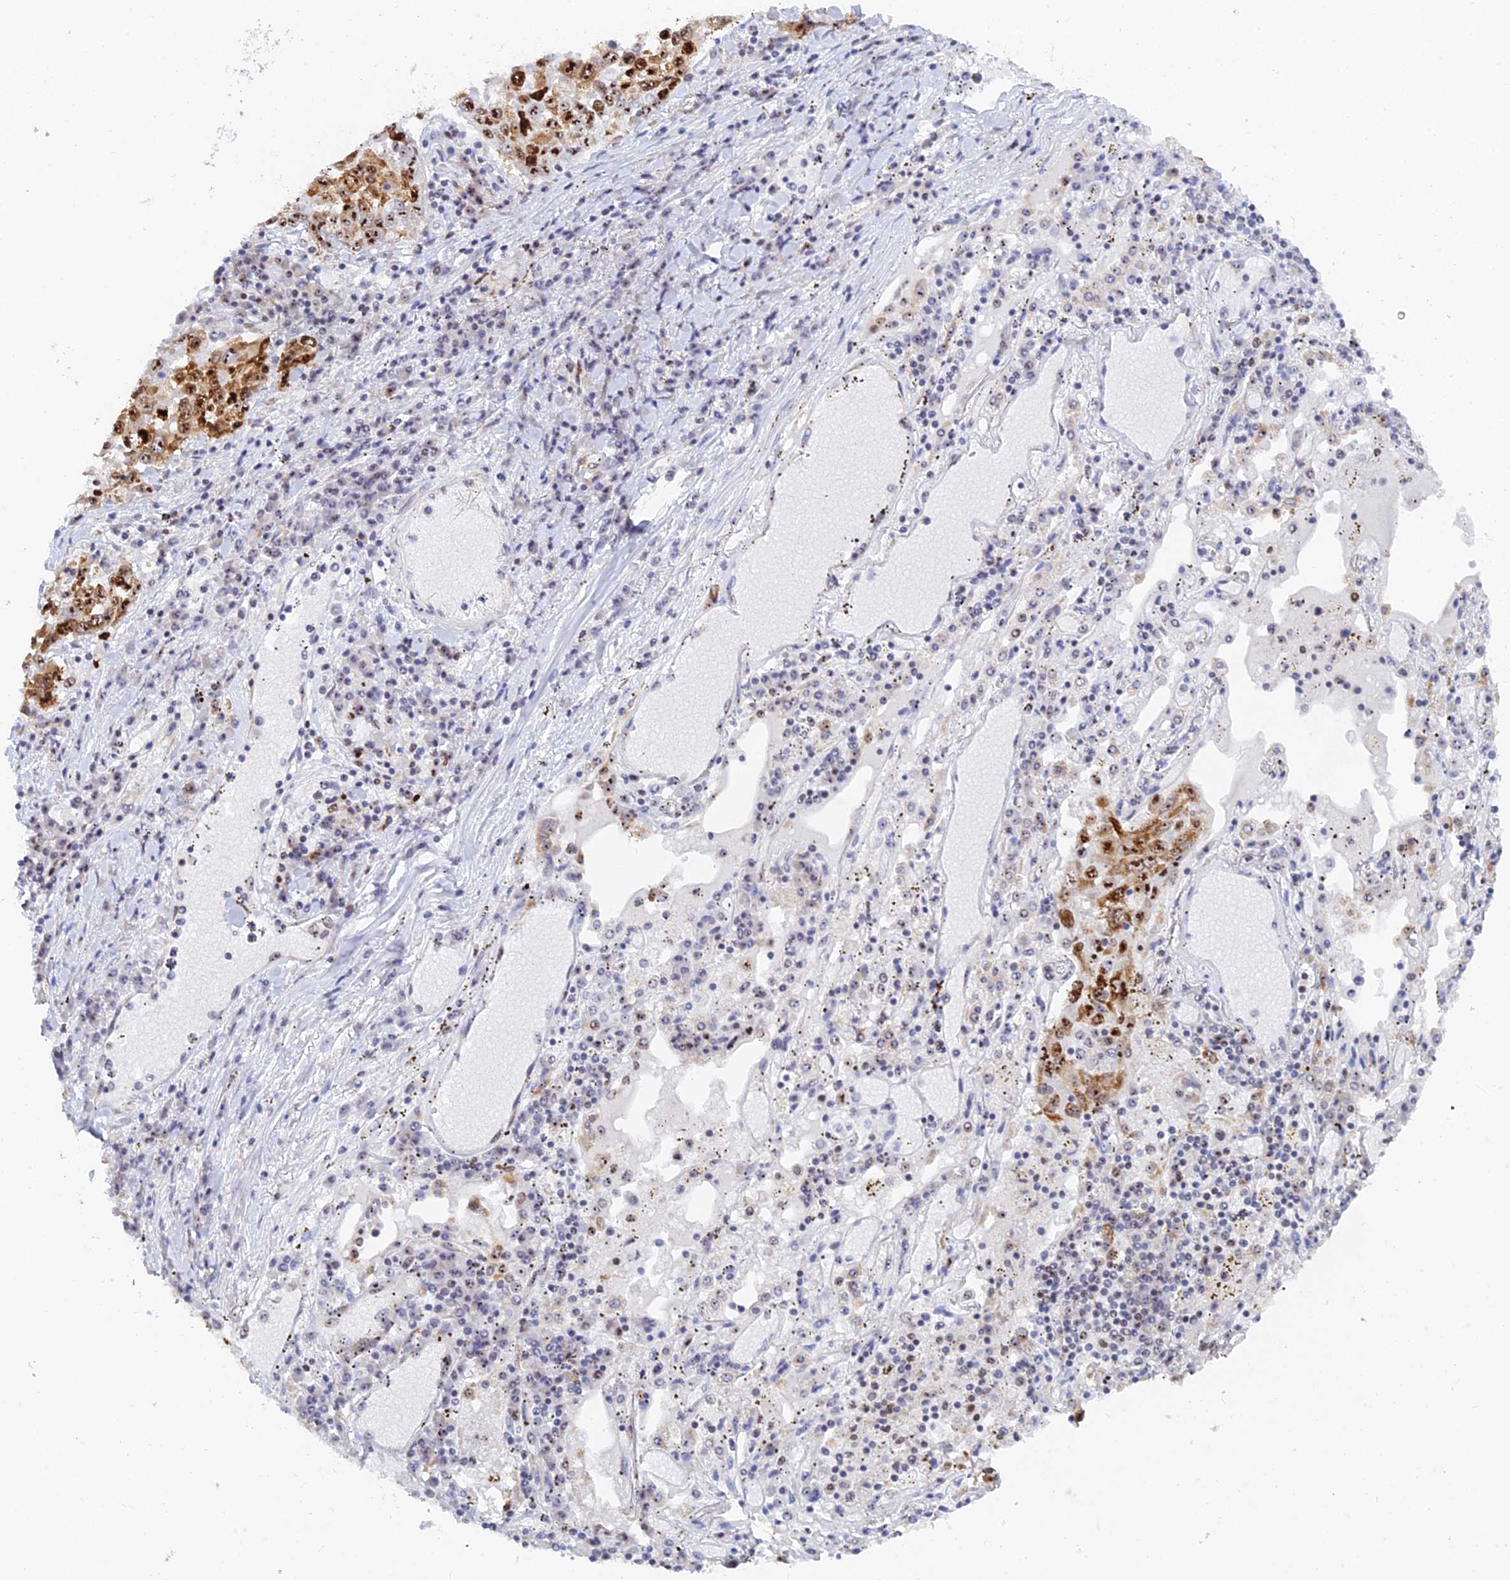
{"staining": {"intensity": "strong", "quantity": ">75%", "location": "cytoplasmic/membranous,nuclear"}, "tissue": "lung cancer", "cell_type": "Tumor cells", "image_type": "cancer", "snomed": [{"axis": "morphology", "description": "Squamous cell carcinoma, NOS"}, {"axis": "topography", "description": "Lung"}], "caption": "IHC micrograph of human lung squamous cell carcinoma stained for a protein (brown), which reveals high levels of strong cytoplasmic/membranous and nuclear expression in about >75% of tumor cells.", "gene": "RSL1D1", "patient": {"sex": "male", "age": 65}}